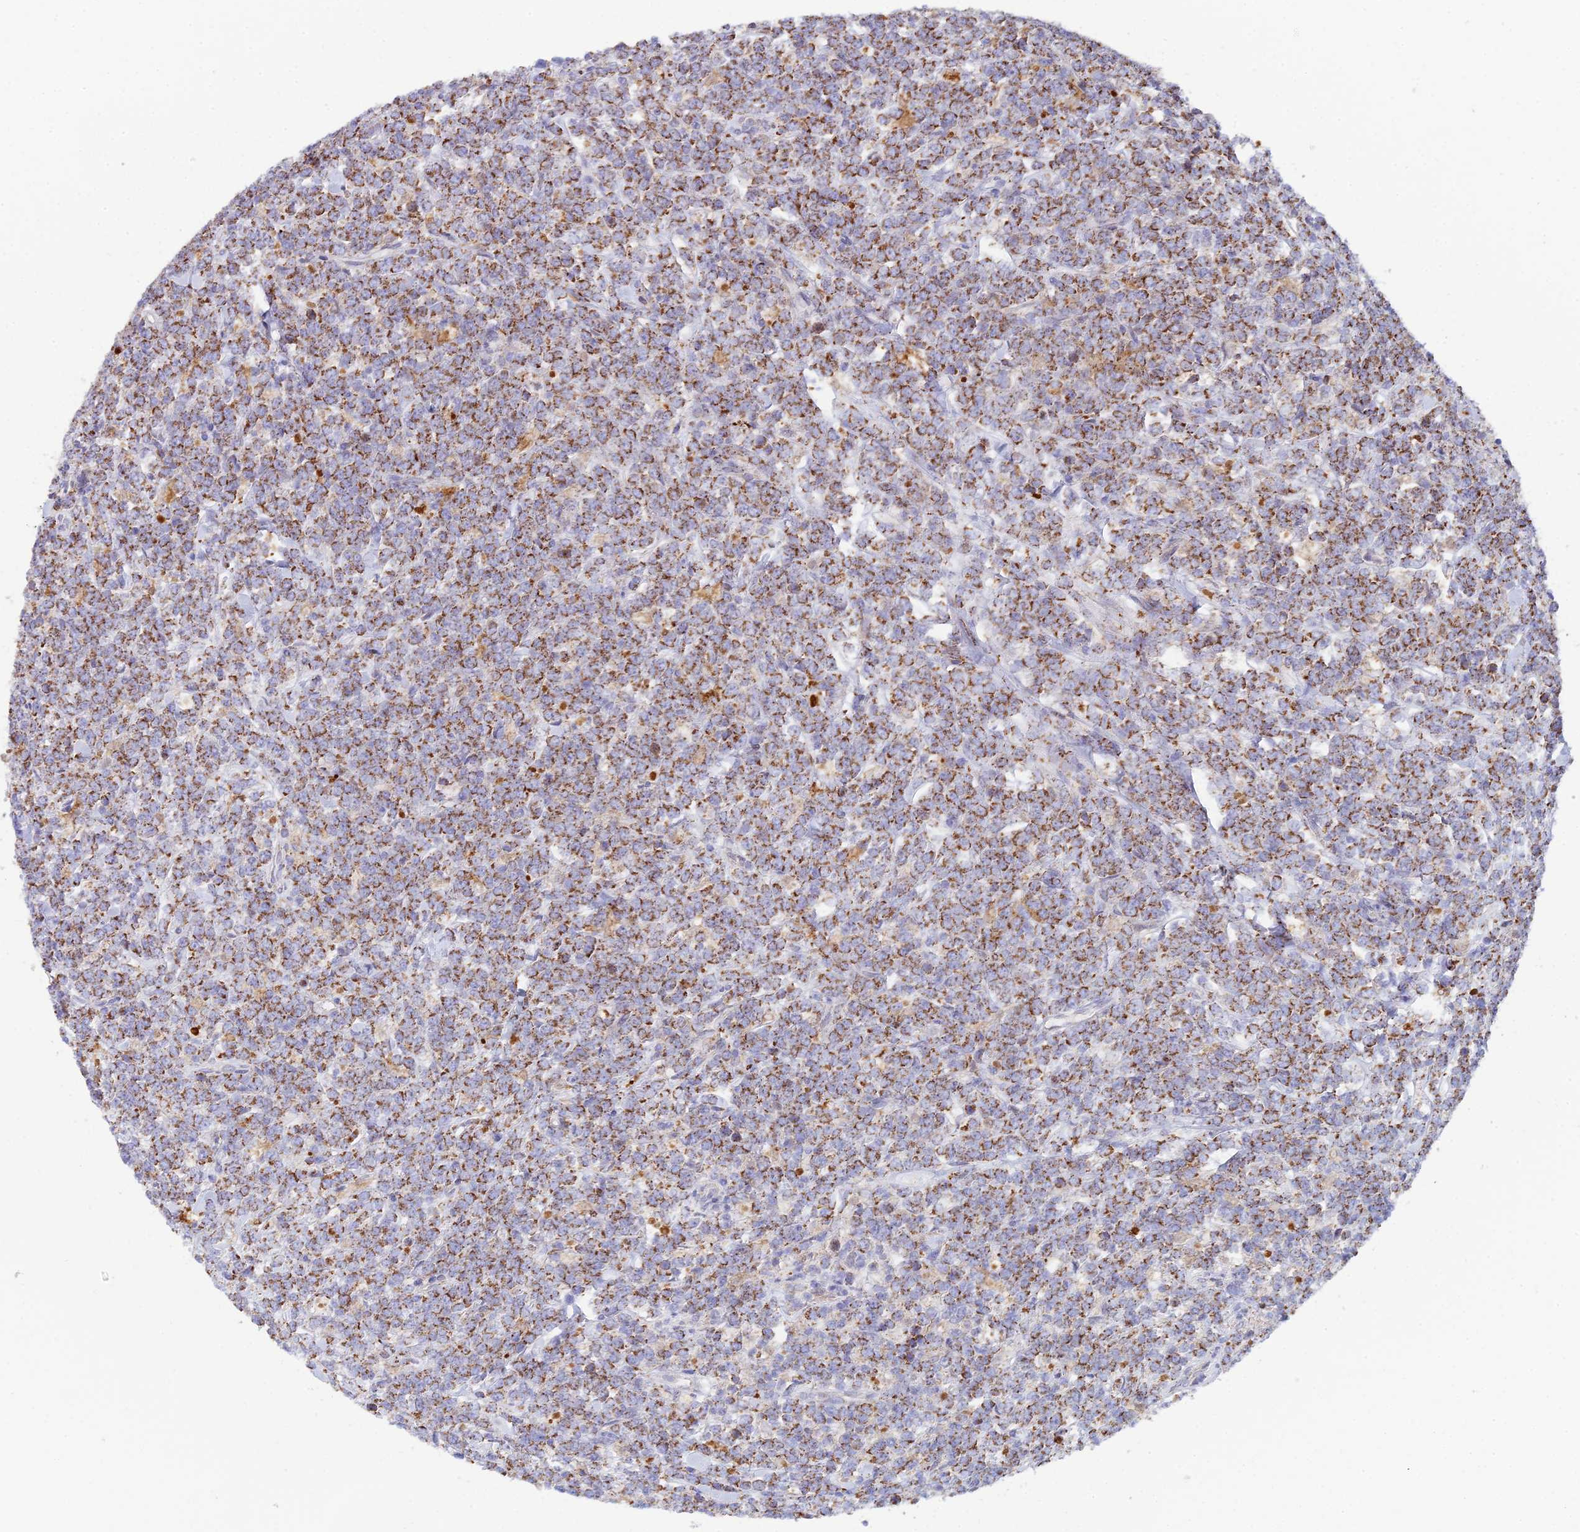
{"staining": {"intensity": "moderate", "quantity": ">75%", "location": "cytoplasmic/membranous"}, "tissue": "lymphoma", "cell_type": "Tumor cells", "image_type": "cancer", "snomed": [{"axis": "morphology", "description": "Malignant lymphoma, non-Hodgkin's type, High grade"}, {"axis": "topography", "description": "Small intestine"}], "caption": "The micrograph exhibits staining of lymphoma, revealing moderate cytoplasmic/membranous protein expression (brown color) within tumor cells.", "gene": "CSPG4", "patient": {"sex": "male", "age": 8}}